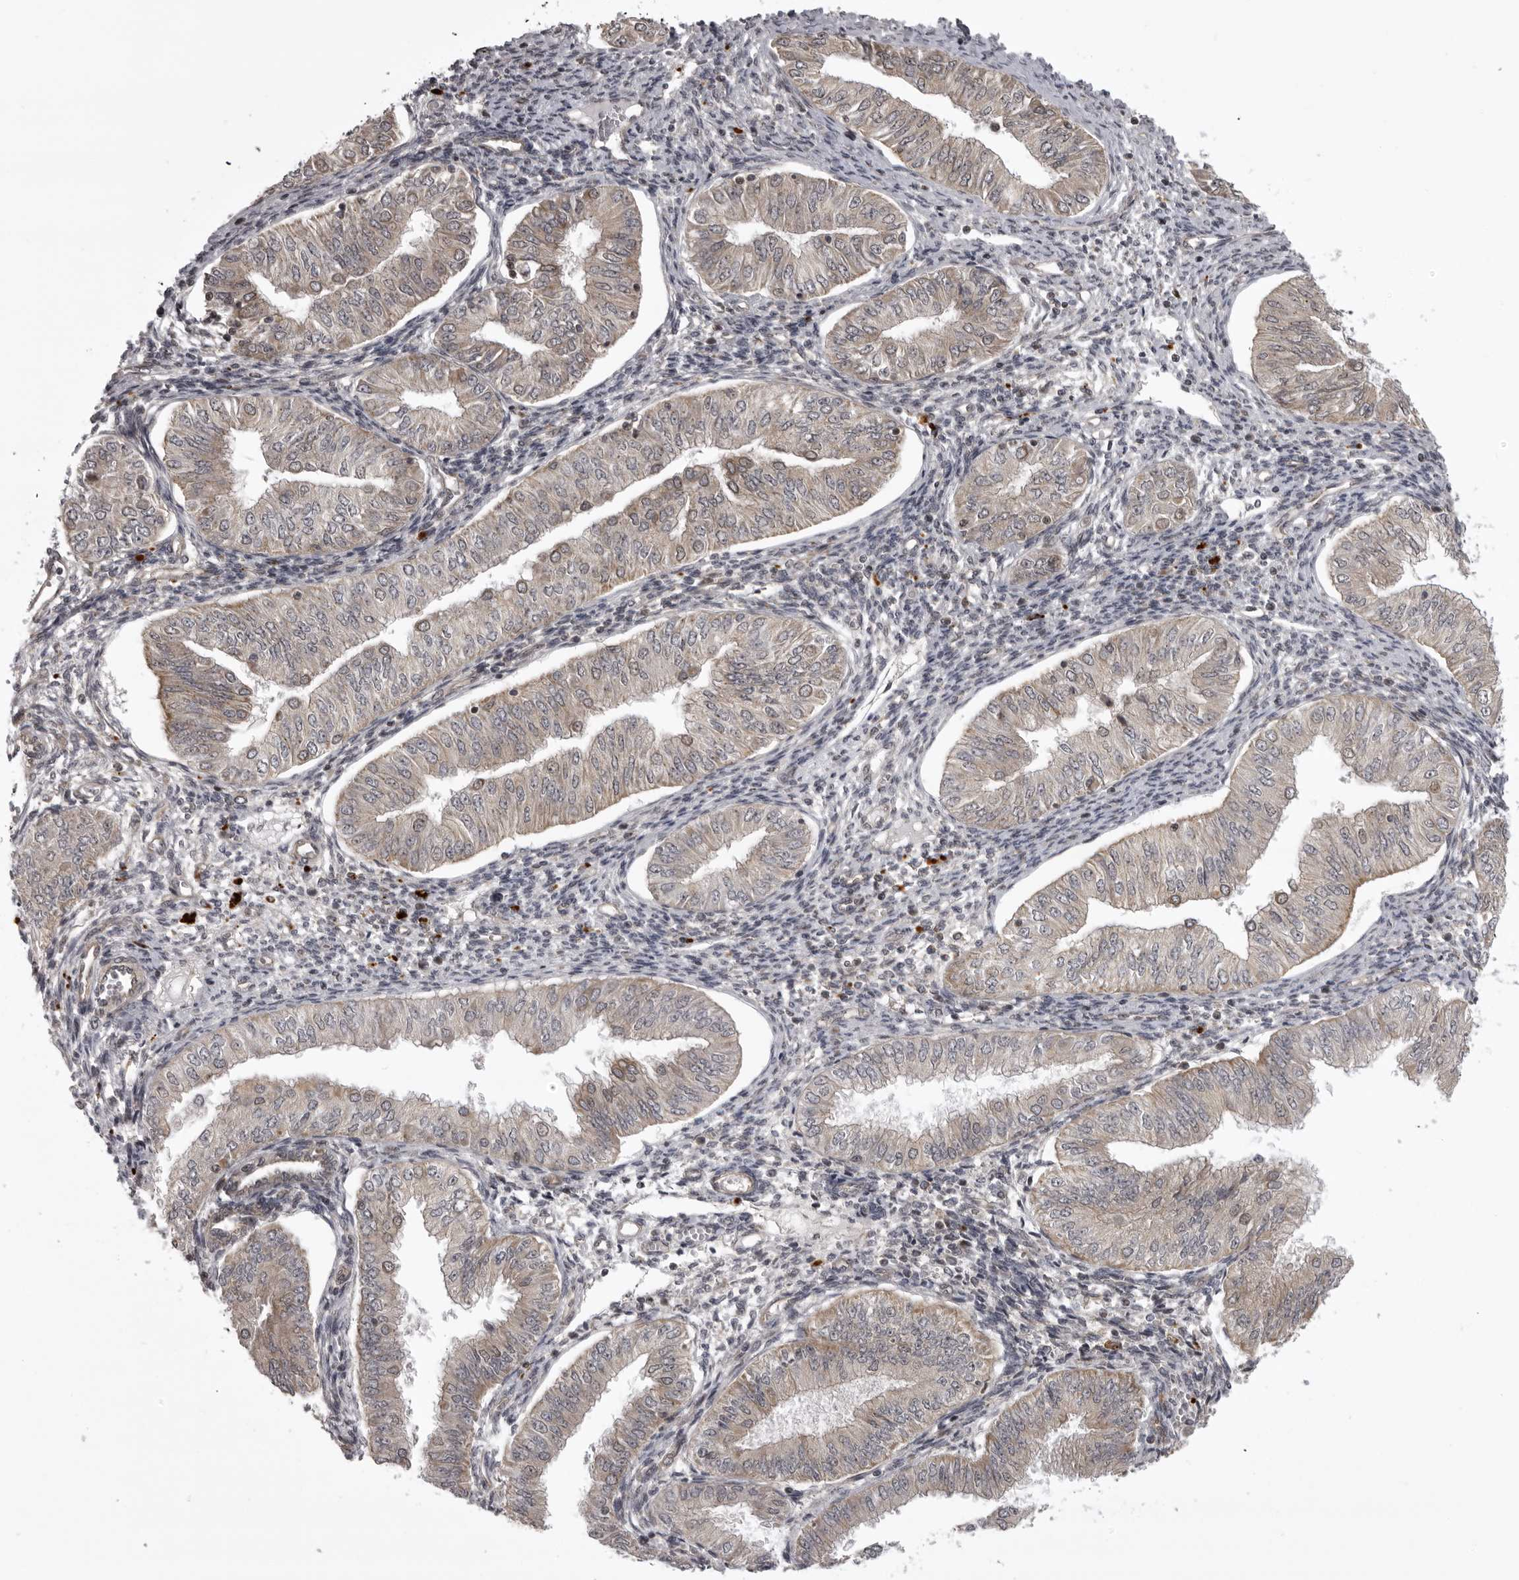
{"staining": {"intensity": "weak", "quantity": "<25%", "location": "cytoplasmic/membranous"}, "tissue": "endometrial cancer", "cell_type": "Tumor cells", "image_type": "cancer", "snomed": [{"axis": "morphology", "description": "Normal tissue, NOS"}, {"axis": "morphology", "description": "Adenocarcinoma, NOS"}, {"axis": "topography", "description": "Endometrium"}], "caption": "Endometrial cancer (adenocarcinoma) stained for a protein using immunohistochemistry (IHC) demonstrates no expression tumor cells.", "gene": "C1orf109", "patient": {"sex": "female", "age": 53}}